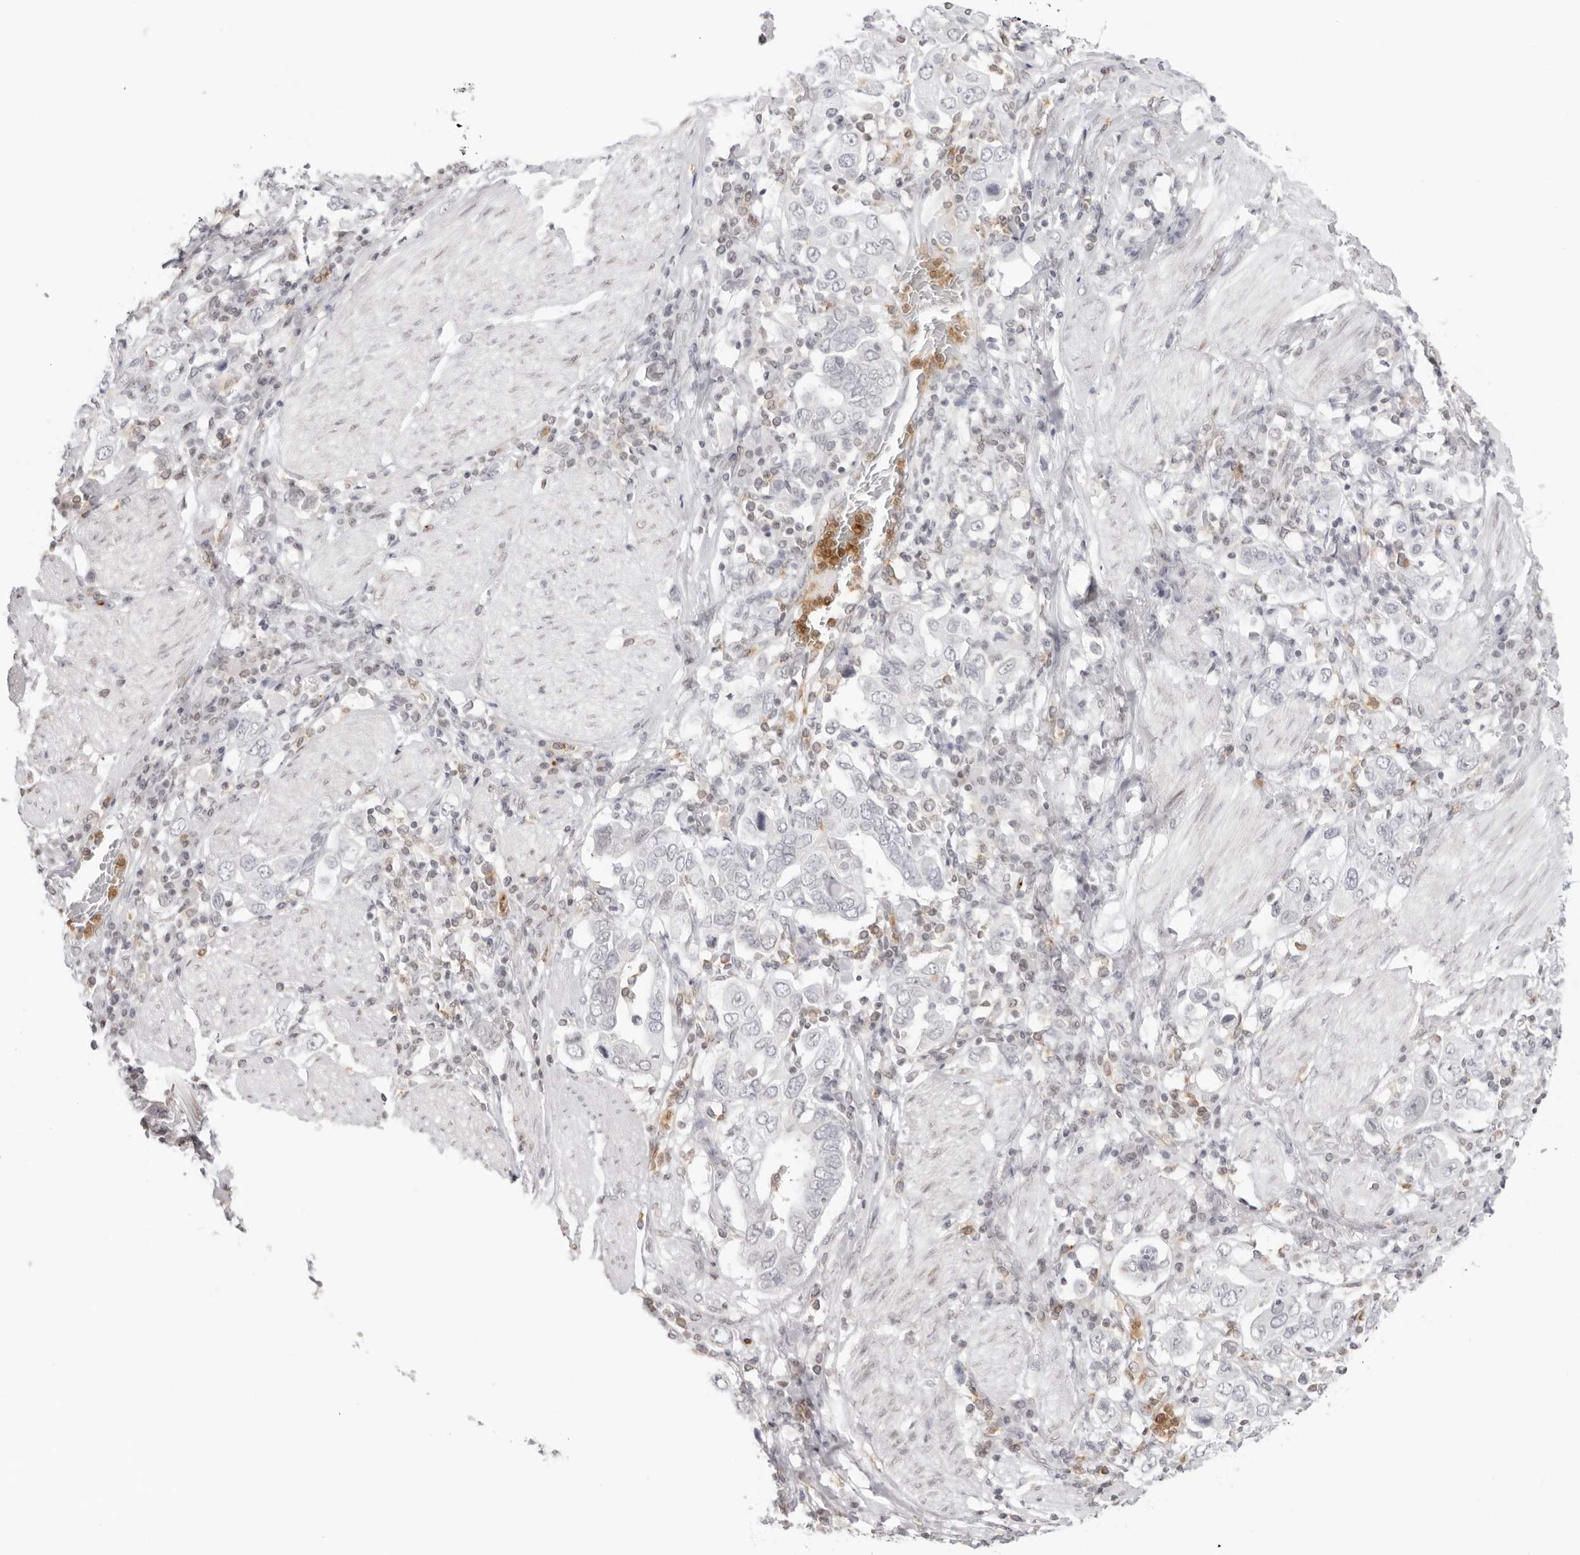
{"staining": {"intensity": "negative", "quantity": "none", "location": "none"}, "tissue": "stomach cancer", "cell_type": "Tumor cells", "image_type": "cancer", "snomed": [{"axis": "morphology", "description": "Adenocarcinoma, NOS"}, {"axis": "topography", "description": "Stomach, upper"}], "caption": "Photomicrograph shows no protein staining in tumor cells of stomach adenocarcinoma tissue.", "gene": "RNF146", "patient": {"sex": "male", "age": 62}}